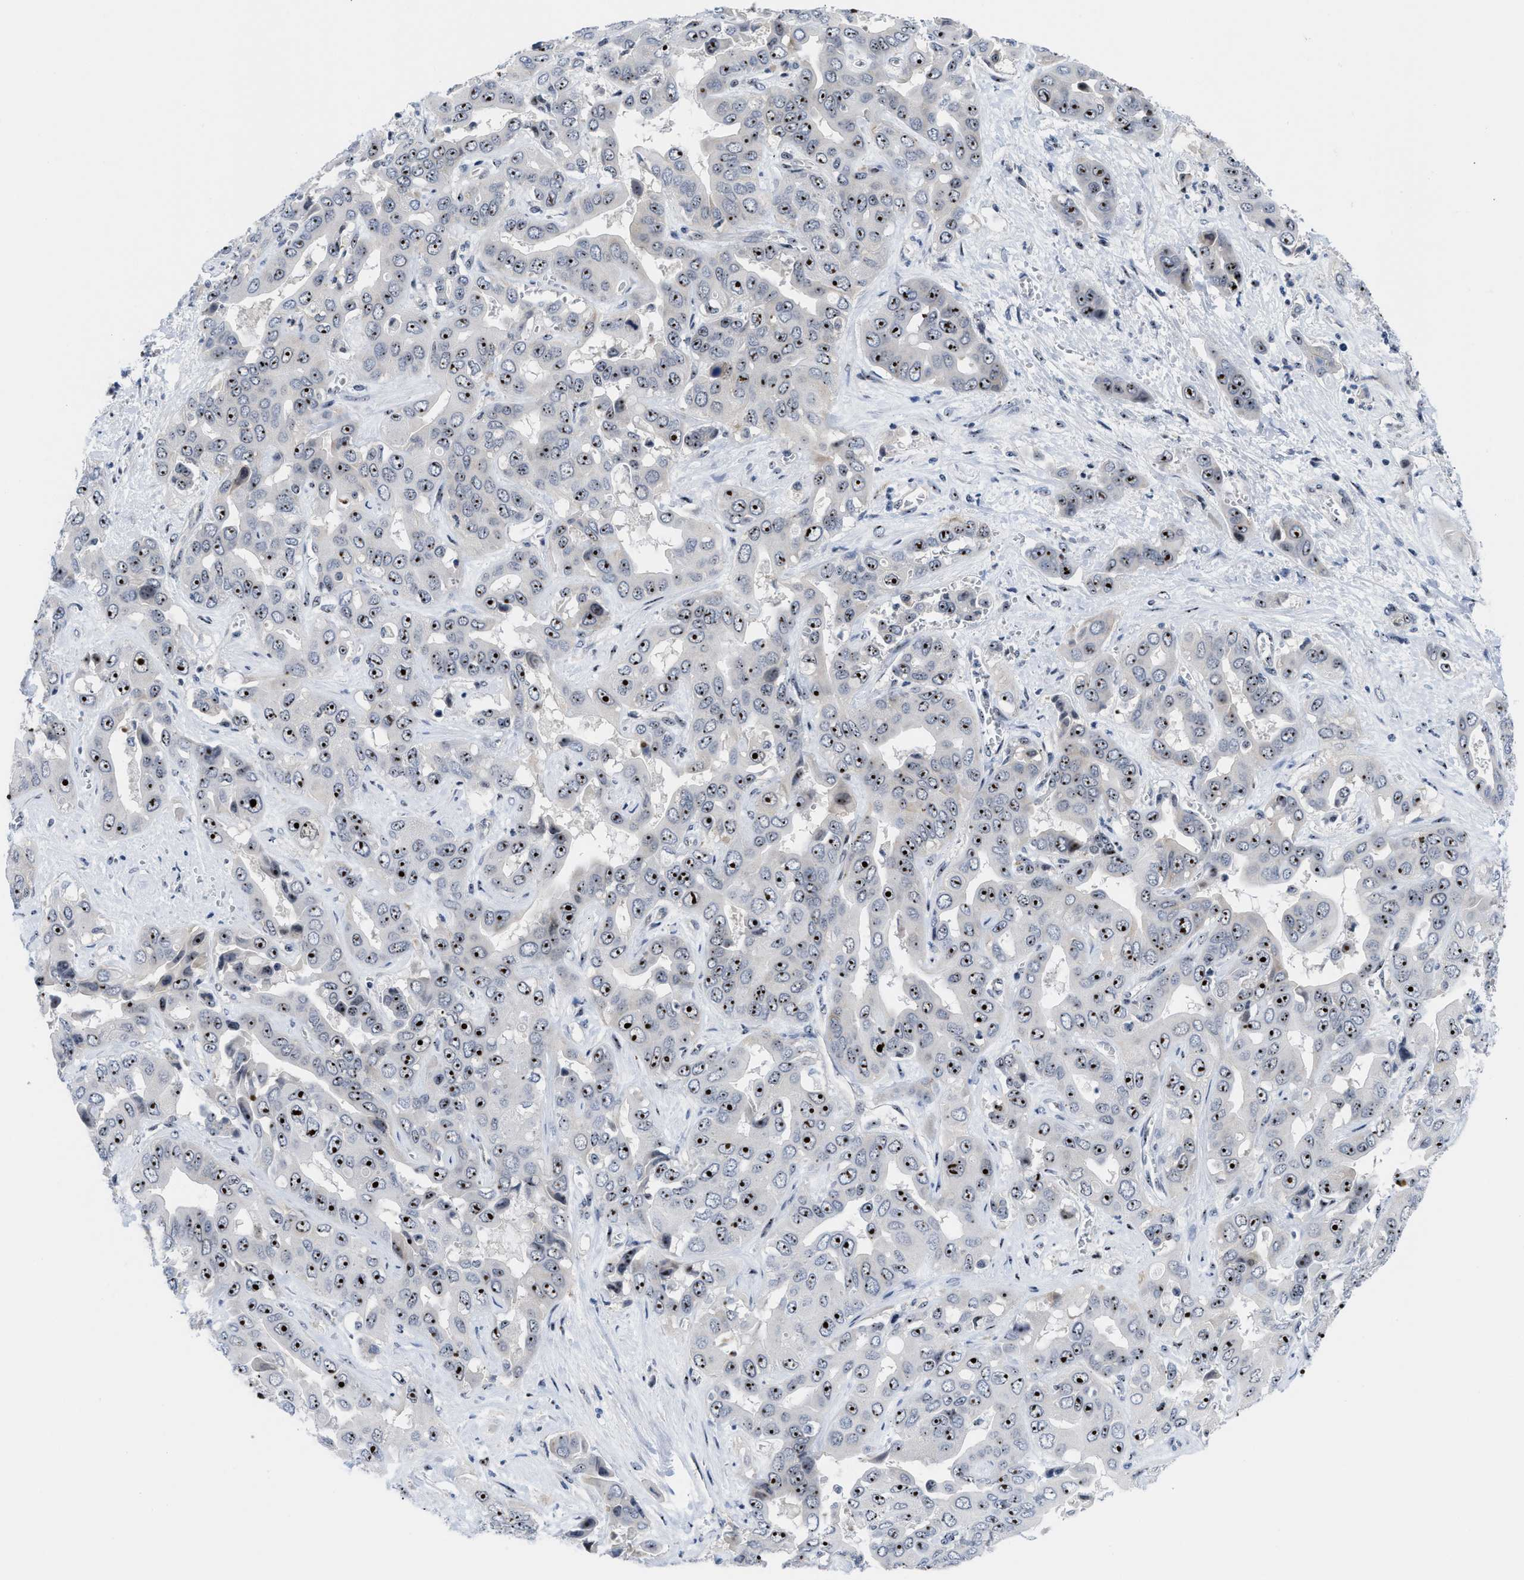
{"staining": {"intensity": "strong", "quantity": "25%-75%", "location": "nuclear"}, "tissue": "liver cancer", "cell_type": "Tumor cells", "image_type": "cancer", "snomed": [{"axis": "morphology", "description": "Cholangiocarcinoma"}, {"axis": "topography", "description": "Liver"}], "caption": "This histopathology image reveals immunohistochemistry (IHC) staining of human liver cholangiocarcinoma, with high strong nuclear positivity in approximately 25%-75% of tumor cells.", "gene": "NOP58", "patient": {"sex": "female", "age": 52}}